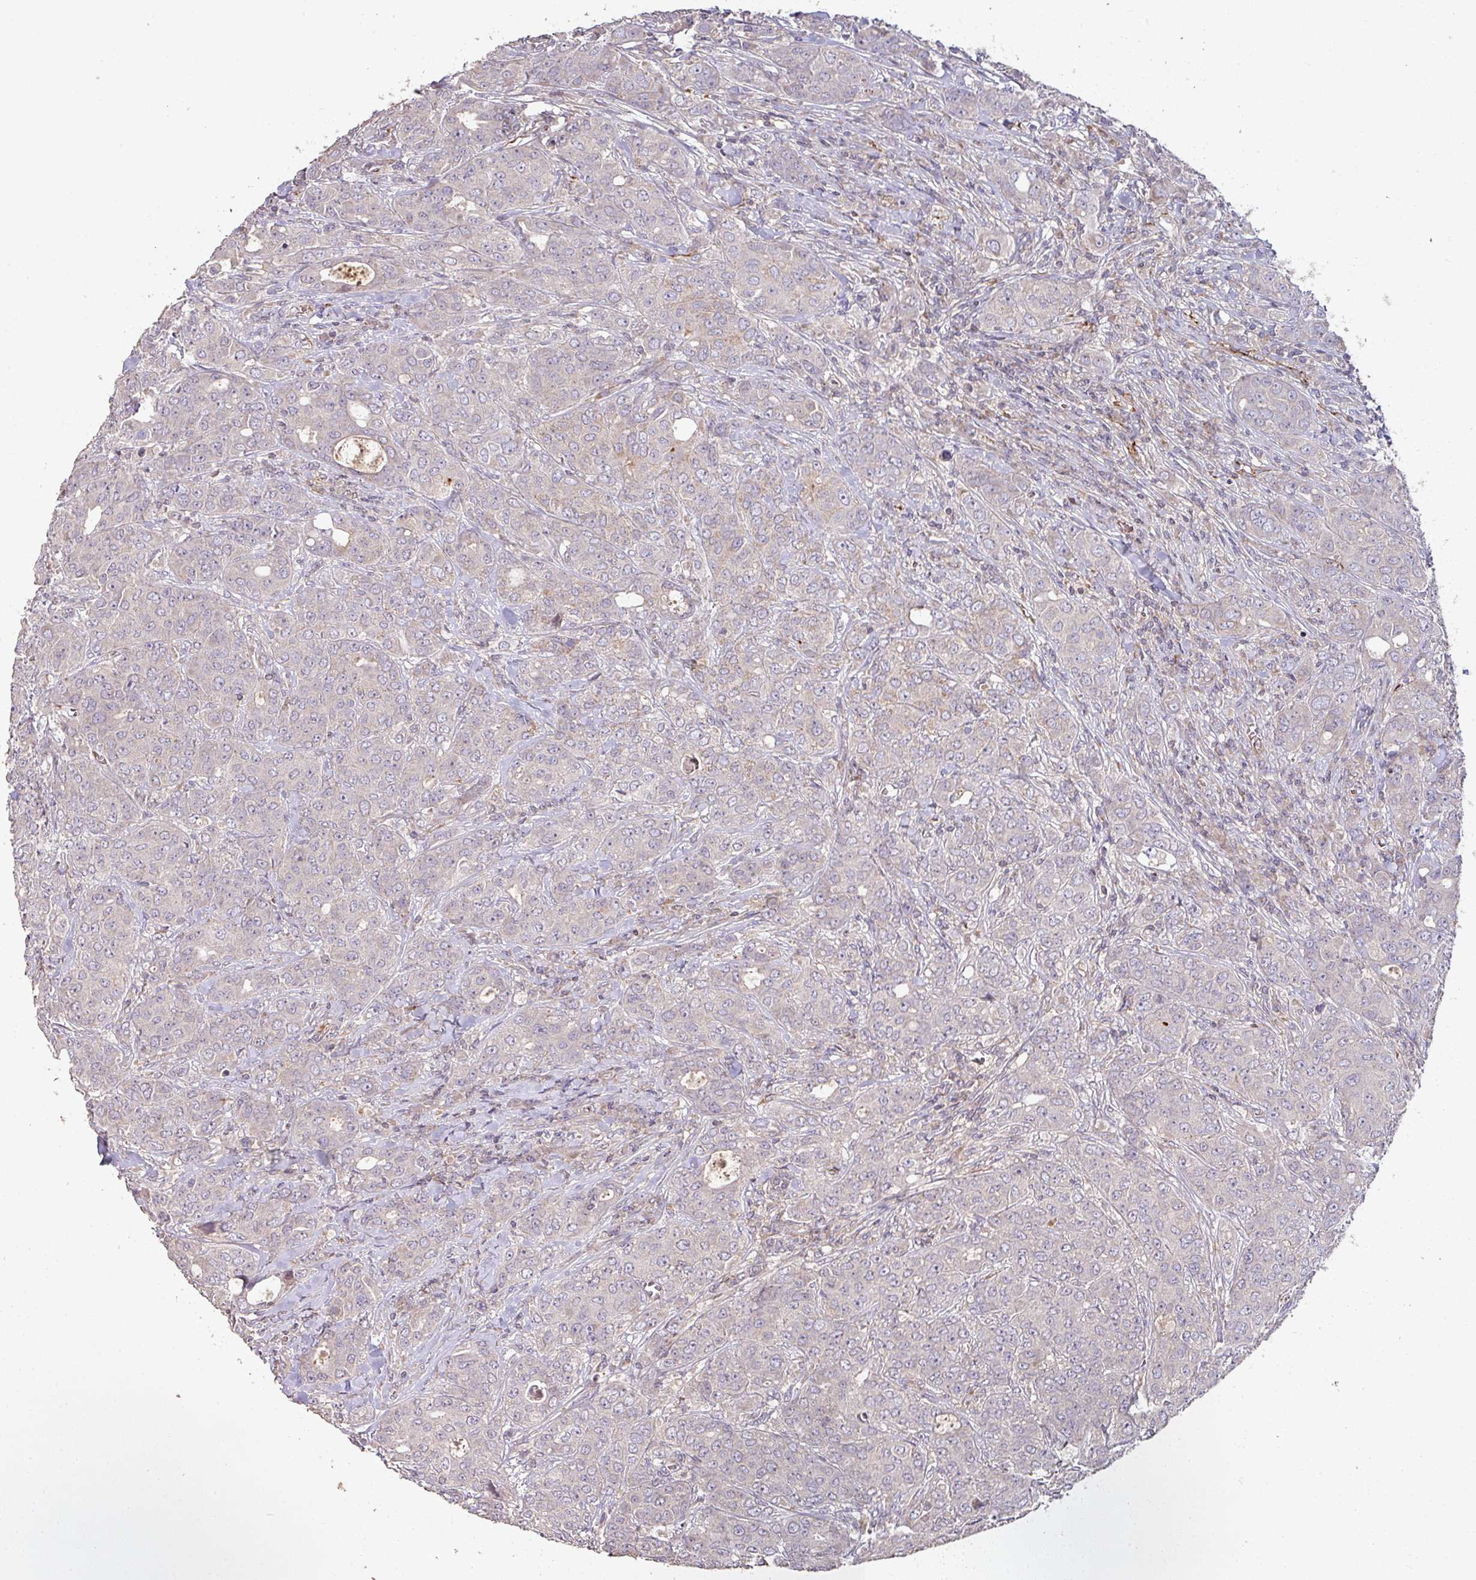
{"staining": {"intensity": "negative", "quantity": "none", "location": "none"}, "tissue": "breast cancer", "cell_type": "Tumor cells", "image_type": "cancer", "snomed": [{"axis": "morphology", "description": "Duct carcinoma"}, {"axis": "topography", "description": "Breast"}], "caption": "Immunohistochemical staining of human infiltrating ductal carcinoma (breast) shows no significant staining in tumor cells.", "gene": "RPL23A", "patient": {"sex": "female", "age": 43}}